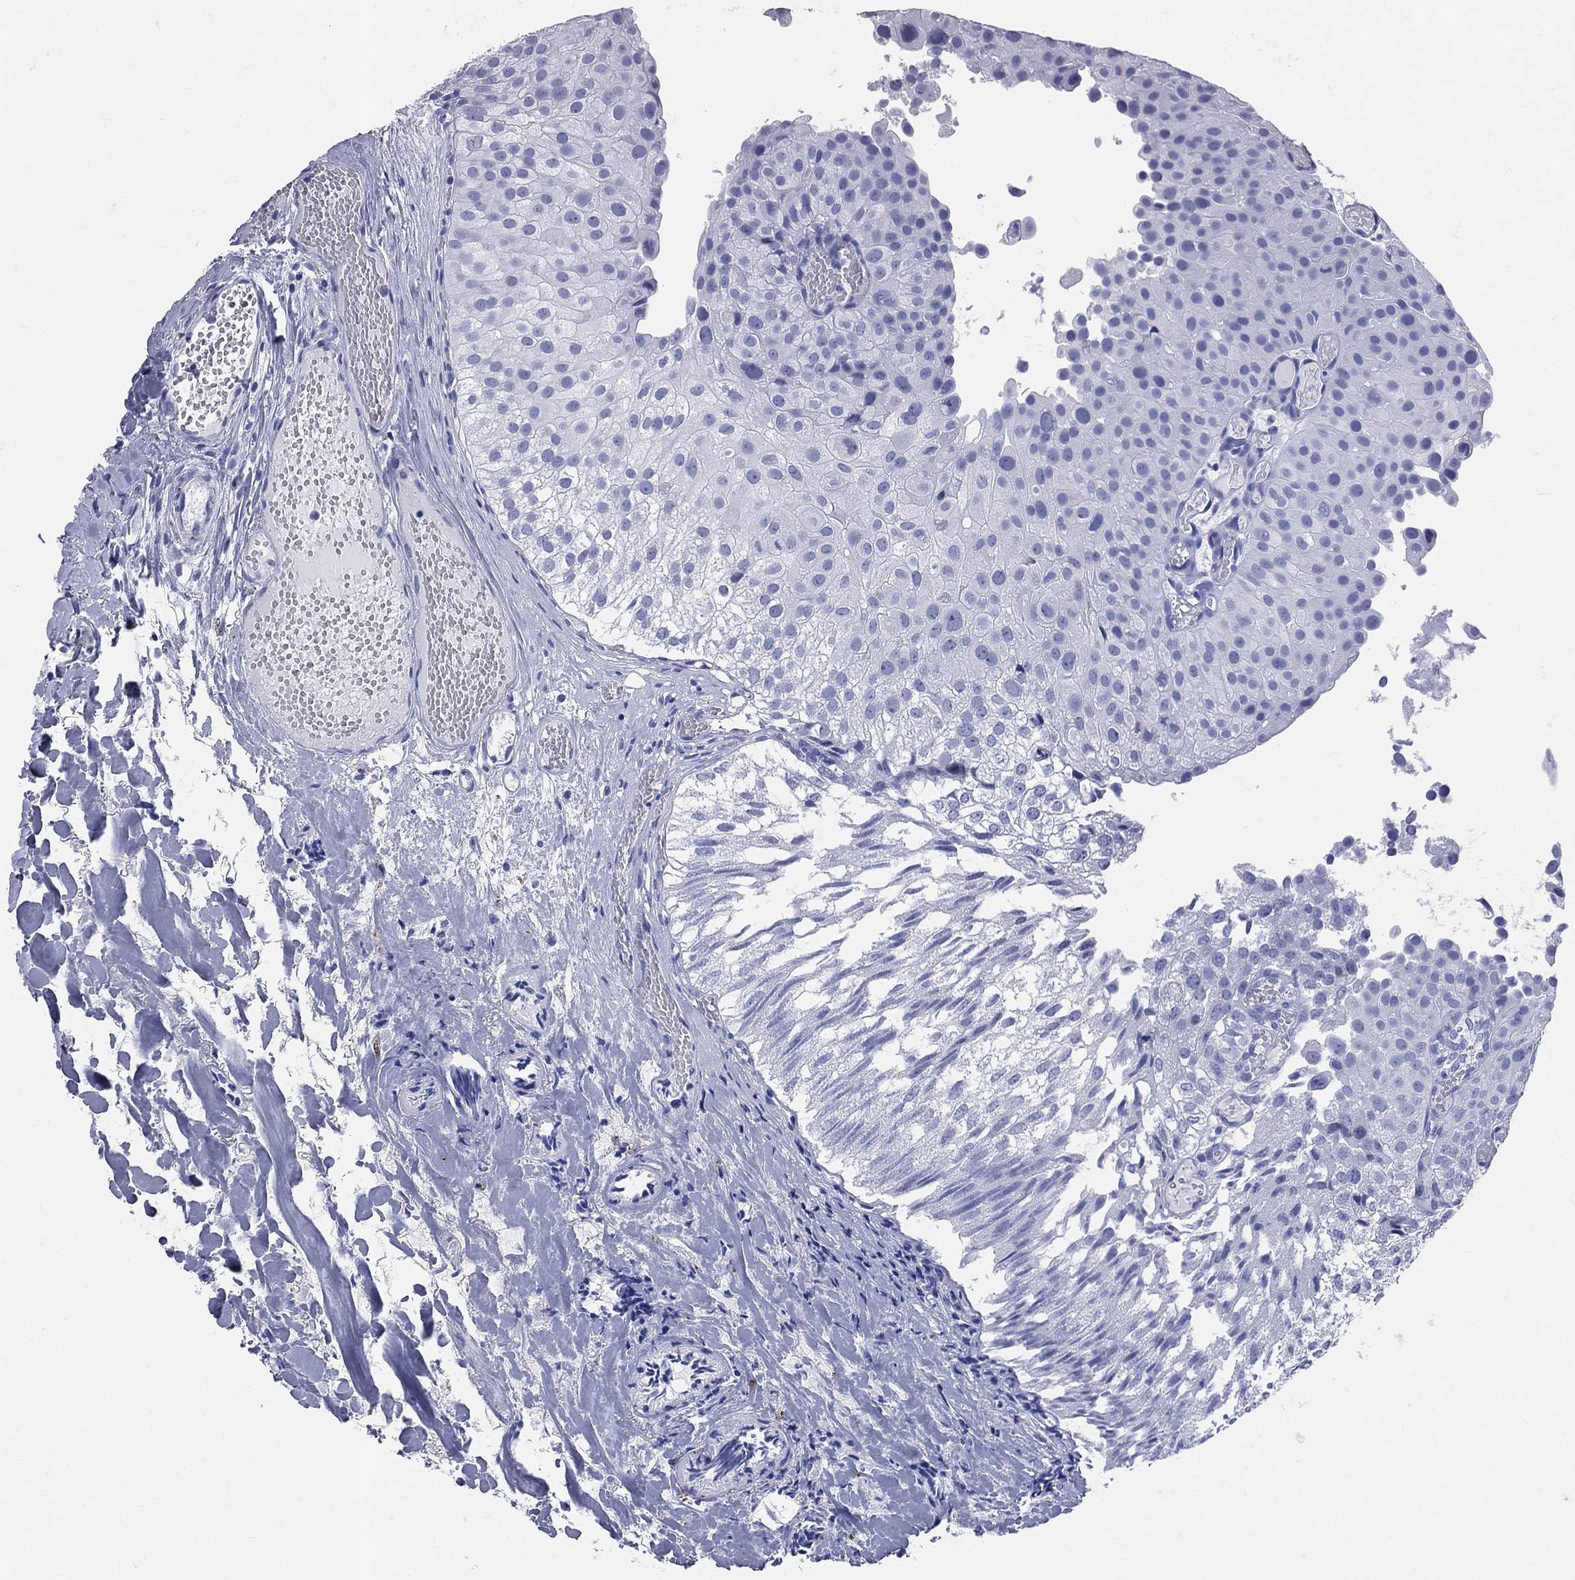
{"staining": {"intensity": "negative", "quantity": "none", "location": "none"}, "tissue": "urothelial cancer", "cell_type": "Tumor cells", "image_type": "cancer", "snomed": [{"axis": "morphology", "description": "Urothelial carcinoma, Low grade"}, {"axis": "topography", "description": "Urinary bladder"}], "caption": "Immunohistochemistry (IHC) photomicrograph of neoplastic tissue: human urothelial cancer stained with DAB demonstrates no significant protein positivity in tumor cells.", "gene": "SYP", "patient": {"sex": "female", "age": 78}}